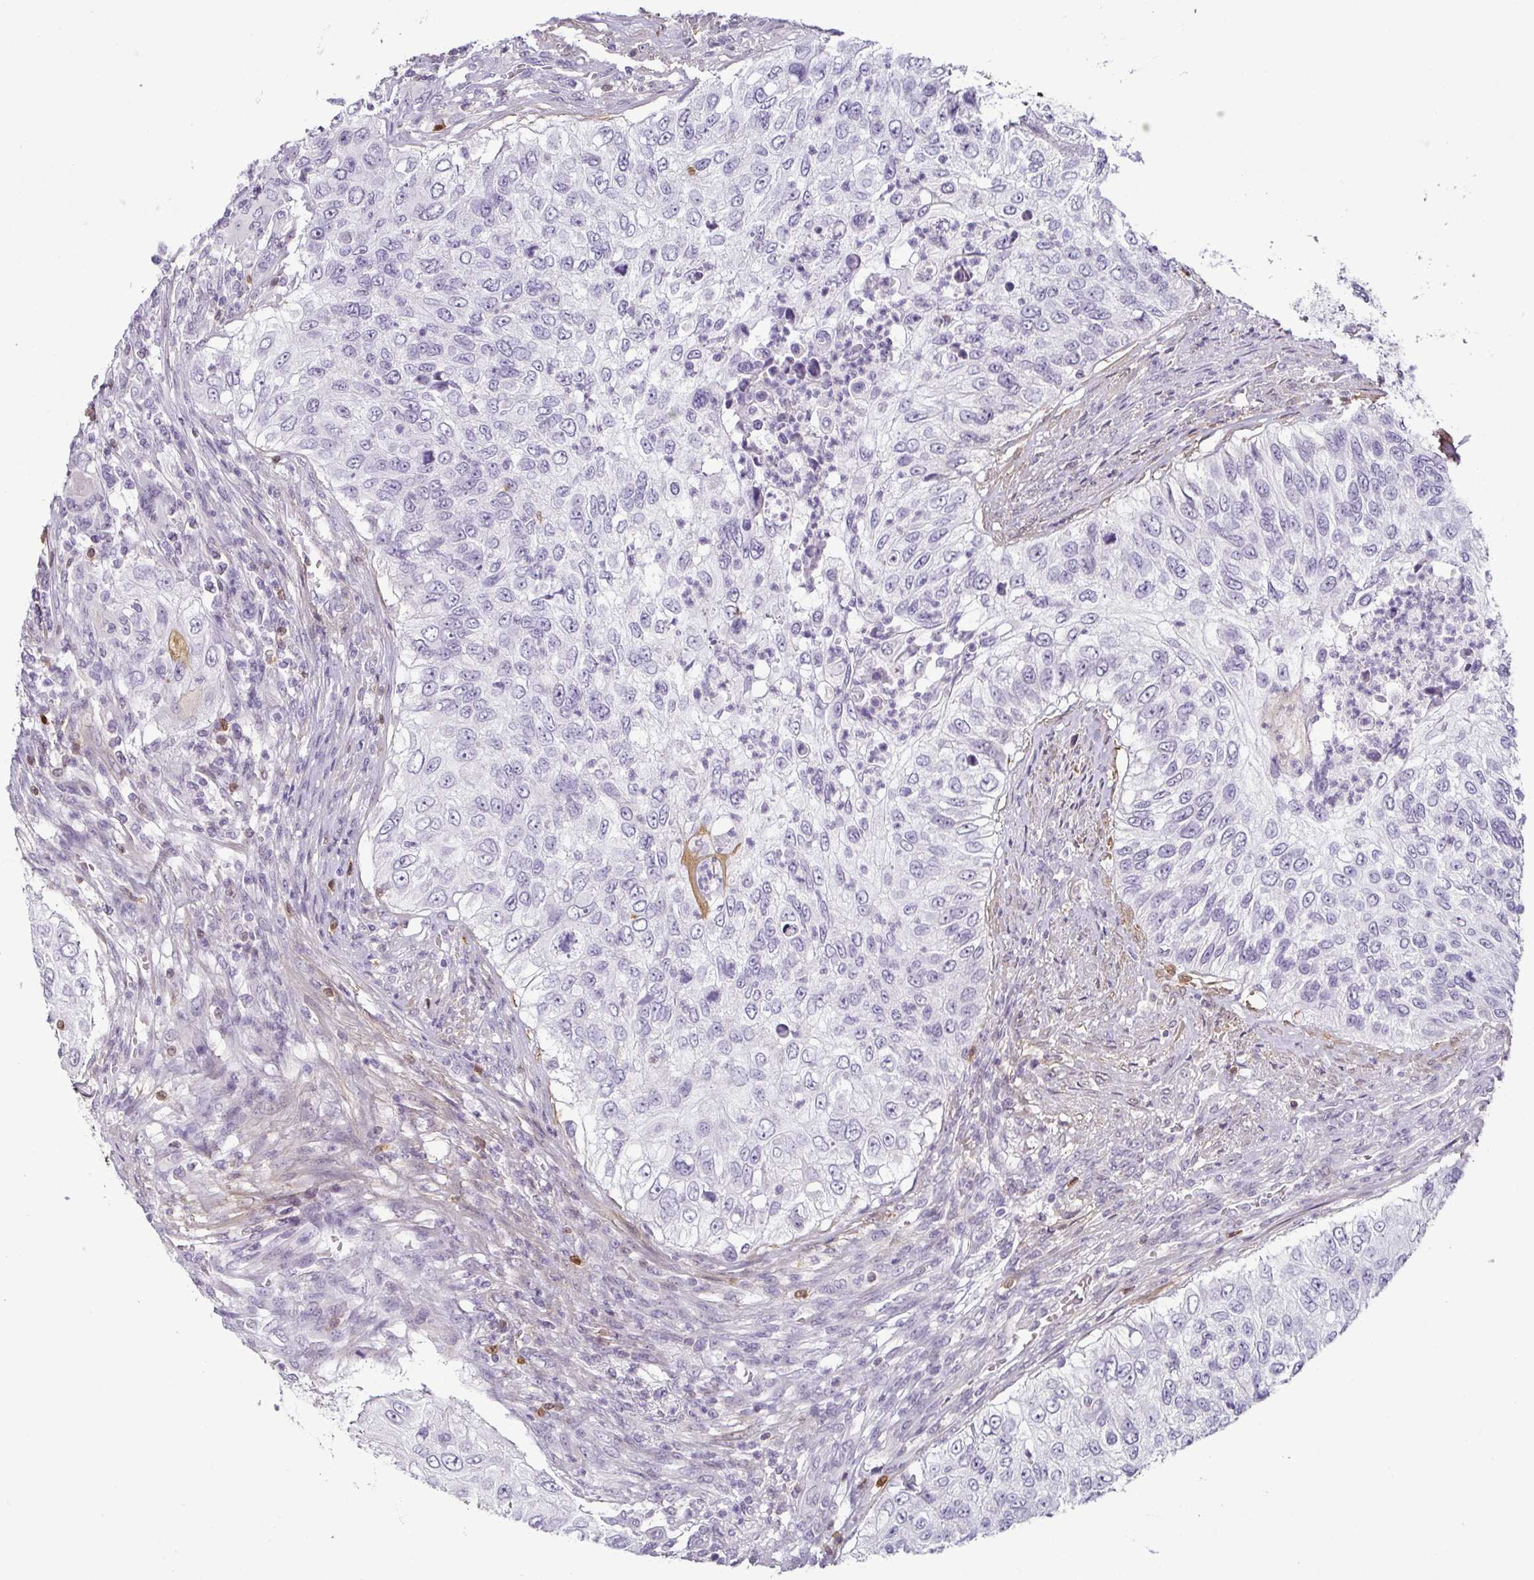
{"staining": {"intensity": "negative", "quantity": "none", "location": "none"}, "tissue": "urothelial cancer", "cell_type": "Tumor cells", "image_type": "cancer", "snomed": [{"axis": "morphology", "description": "Urothelial carcinoma, High grade"}, {"axis": "topography", "description": "Urinary bladder"}], "caption": "Tumor cells are negative for protein expression in human urothelial carcinoma (high-grade).", "gene": "HOPX", "patient": {"sex": "female", "age": 60}}